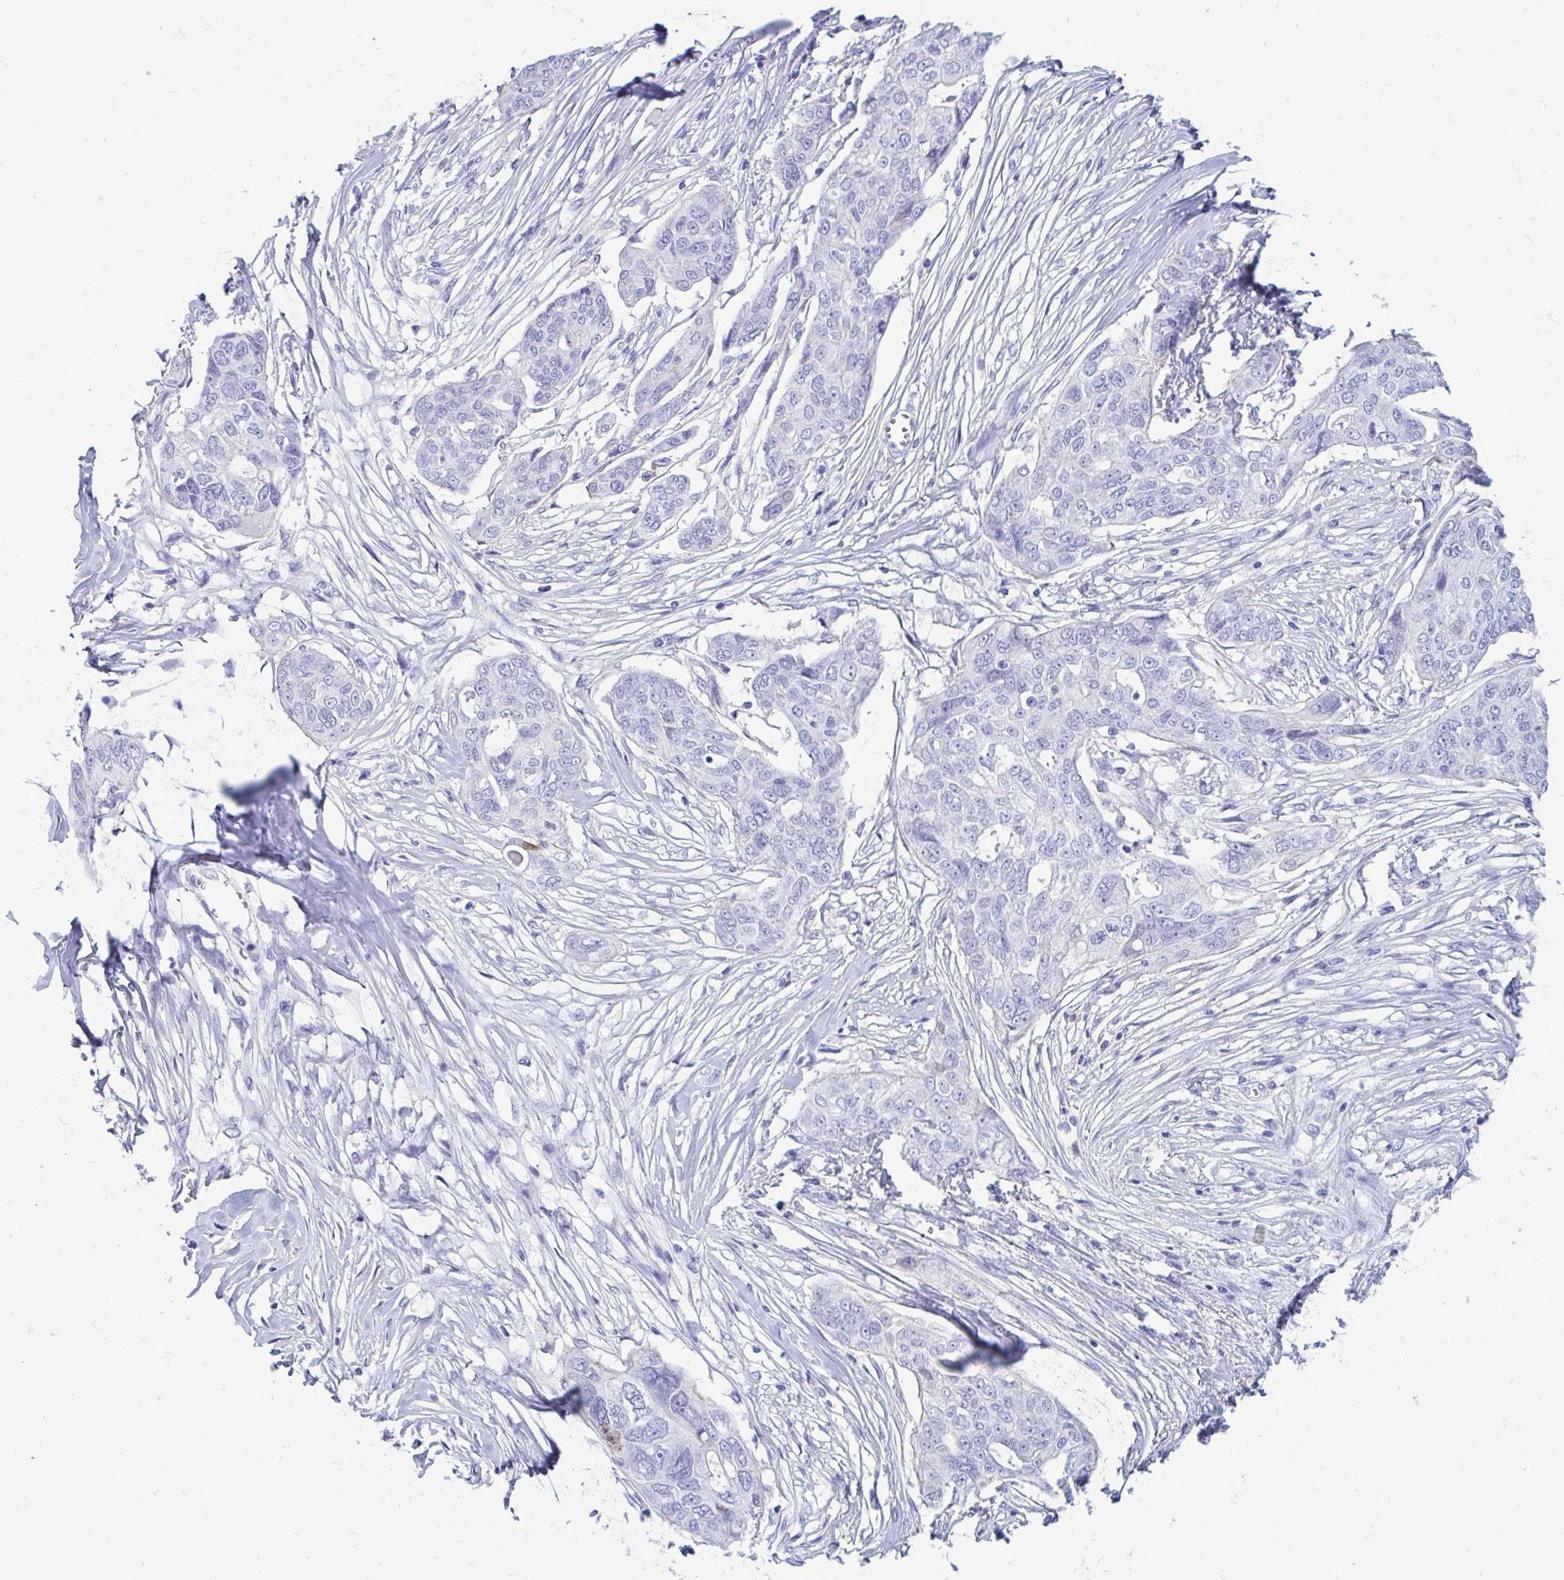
{"staining": {"intensity": "negative", "quantity": "none", "location": "none"}, "tissue": "ovarian cancer", "cell_type": "Tumor cells", "image_type": "cancer", "snomed": [{"axis": "morphology", "description": "Carcinoma, endometroid"}, {"axis": "topography", "description": "Ovary"}], "caption": "Tumor cells show no significant positivity in ovarian cancer (endometroid carcinoma).", "gene": "IGSF5", "patient": {"sex": "female", "age": 70}}